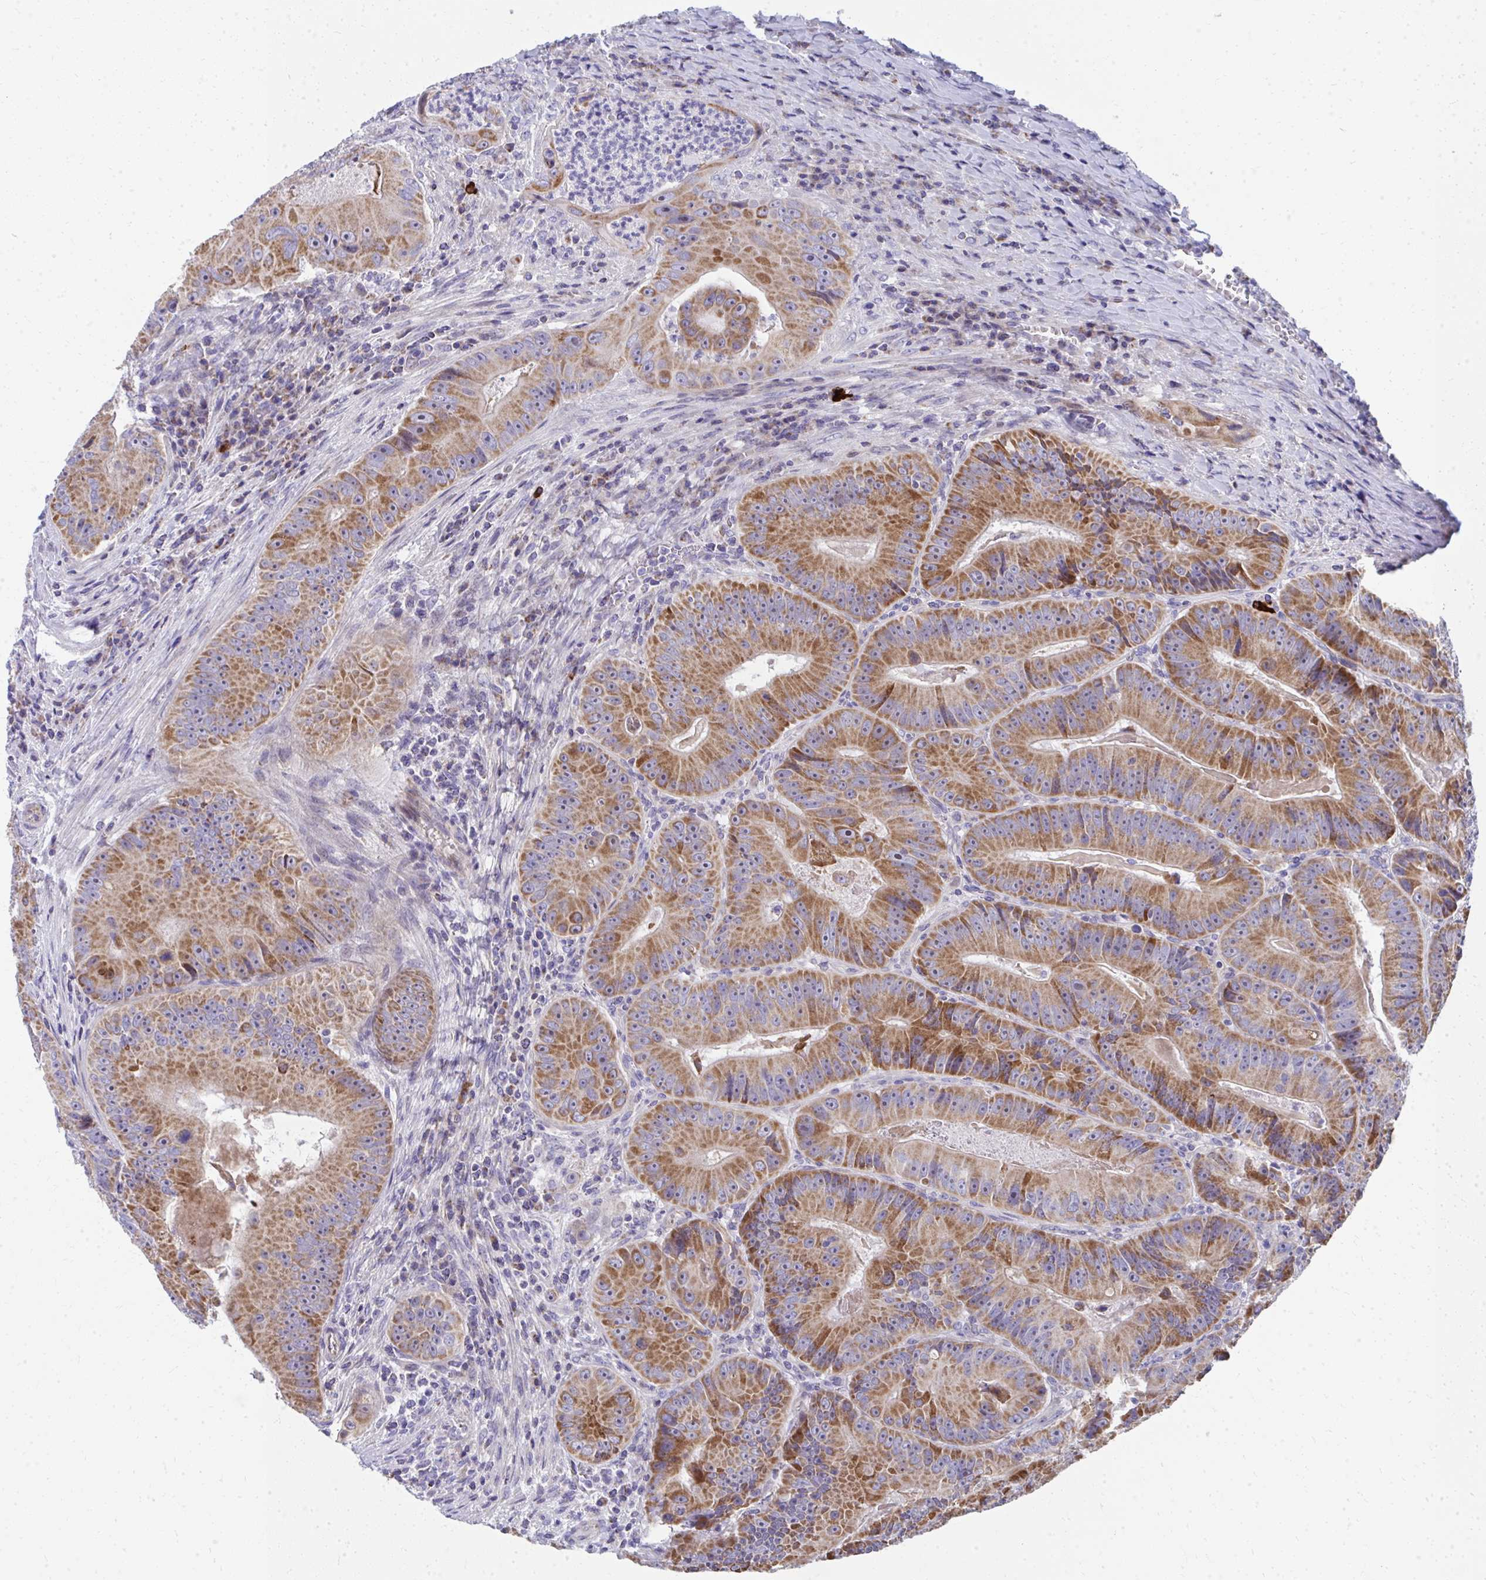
{"staining": {"intensity": "moderate", "quantity": ">75%", "location": "cytoplasmic/membranous"}, "tissue": "colorectal cancer", "cell_type": "Tumor cells", "image_type": "cancer", "snomed": [{"axis": "morphology", "description": "Adenocarcinoma, NOS"}, {"axis": "topography", "description": "Colon"}], "caption": "This image shows IHC staining of colorectal cancer, with medium moderate cytoplasmic/membranous expression in approximately >75% of tumor cells.", "gene": "IL37", "patient": {"sex": "female", "age": 86}}